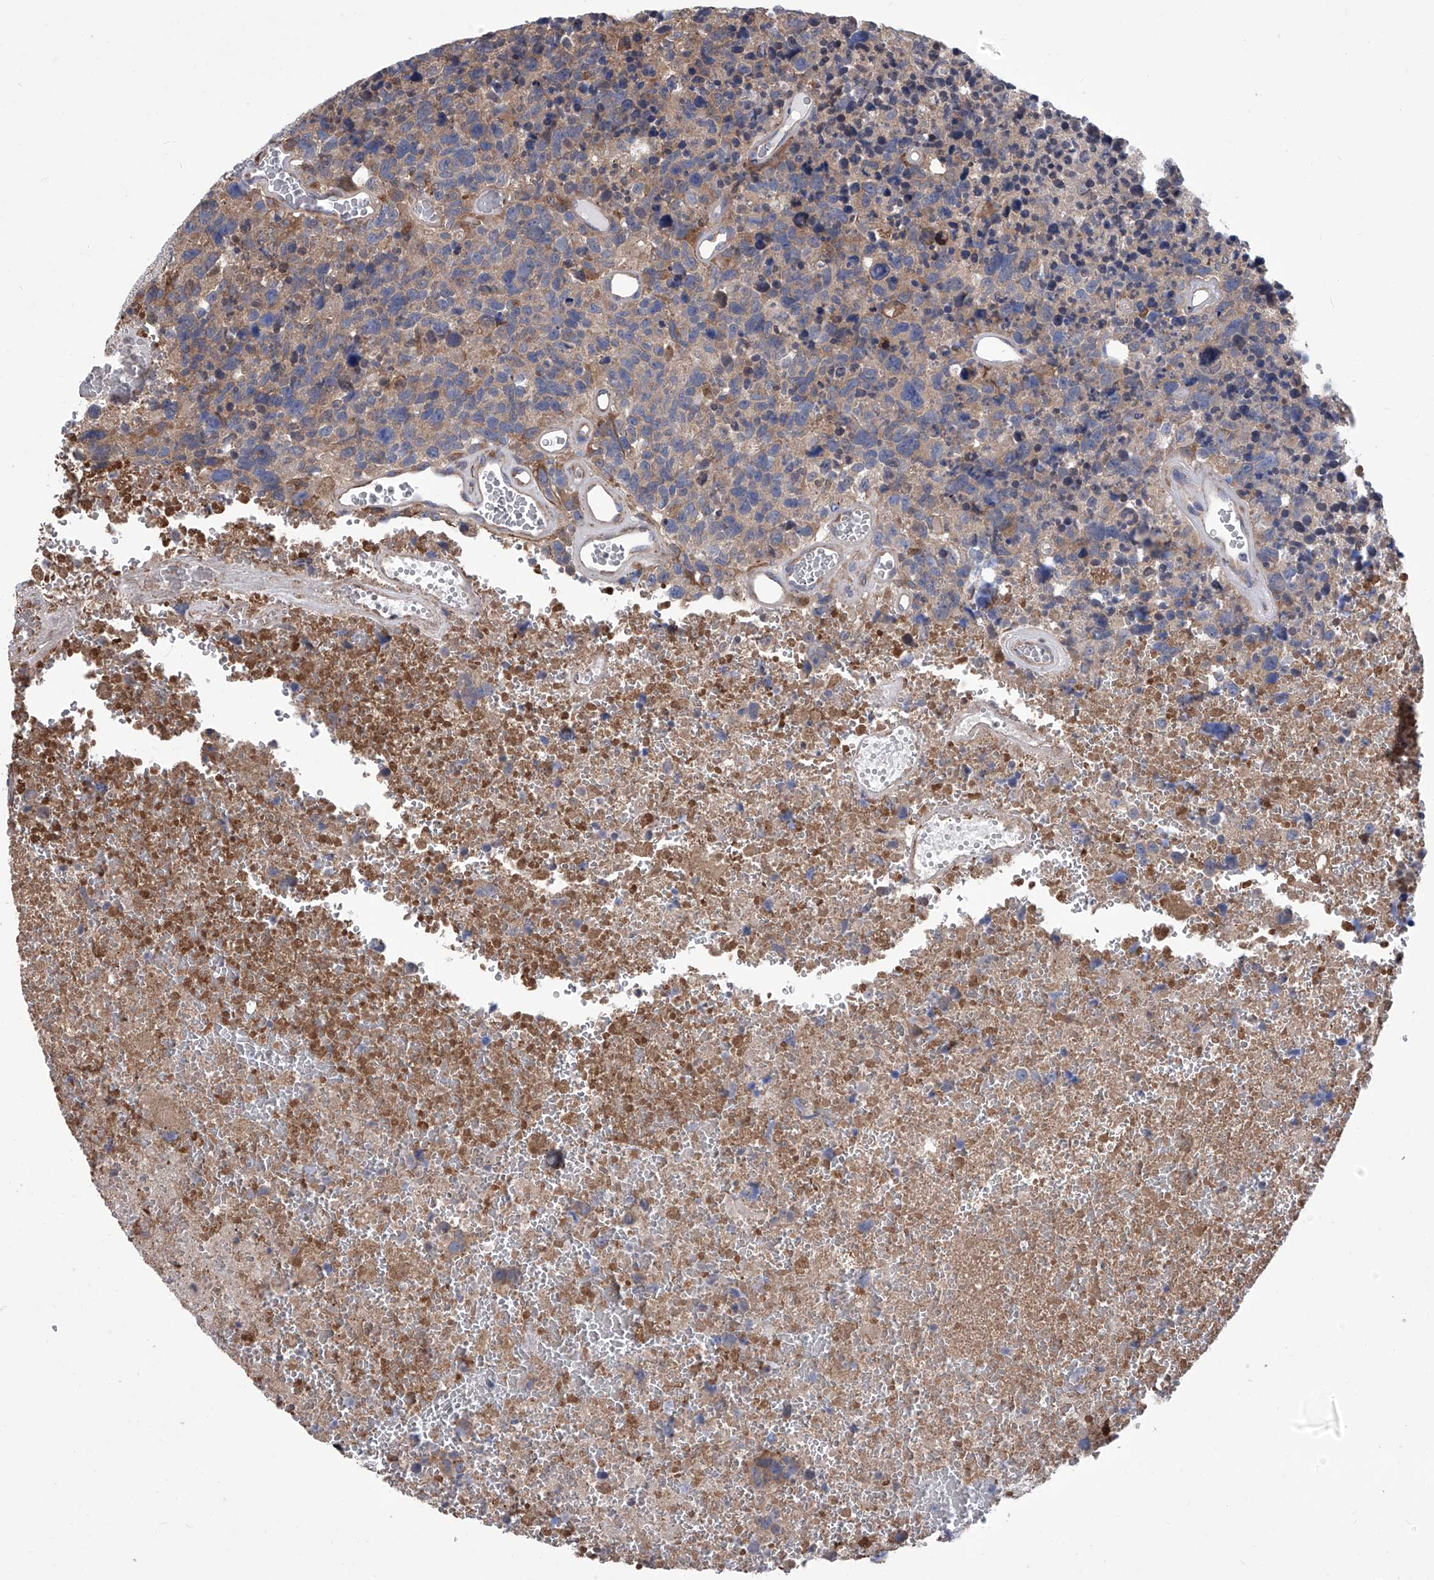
{"staining": {"intensity": "negative", "quantity": "none", "location": "none"}, "tissue": "glioma", "cell_type": "Tumor cells", "image_type": "cancer", "snomed": [{"axis": "morphology", "description": "Glioma, malignant, High grade"}, {"axis": "topography", "description": "Brain"}], "caption": "Tumor cells show no significant positivity in glioma.", "gene": "SMS", "patient": {"sex": "male", "age": 69}}